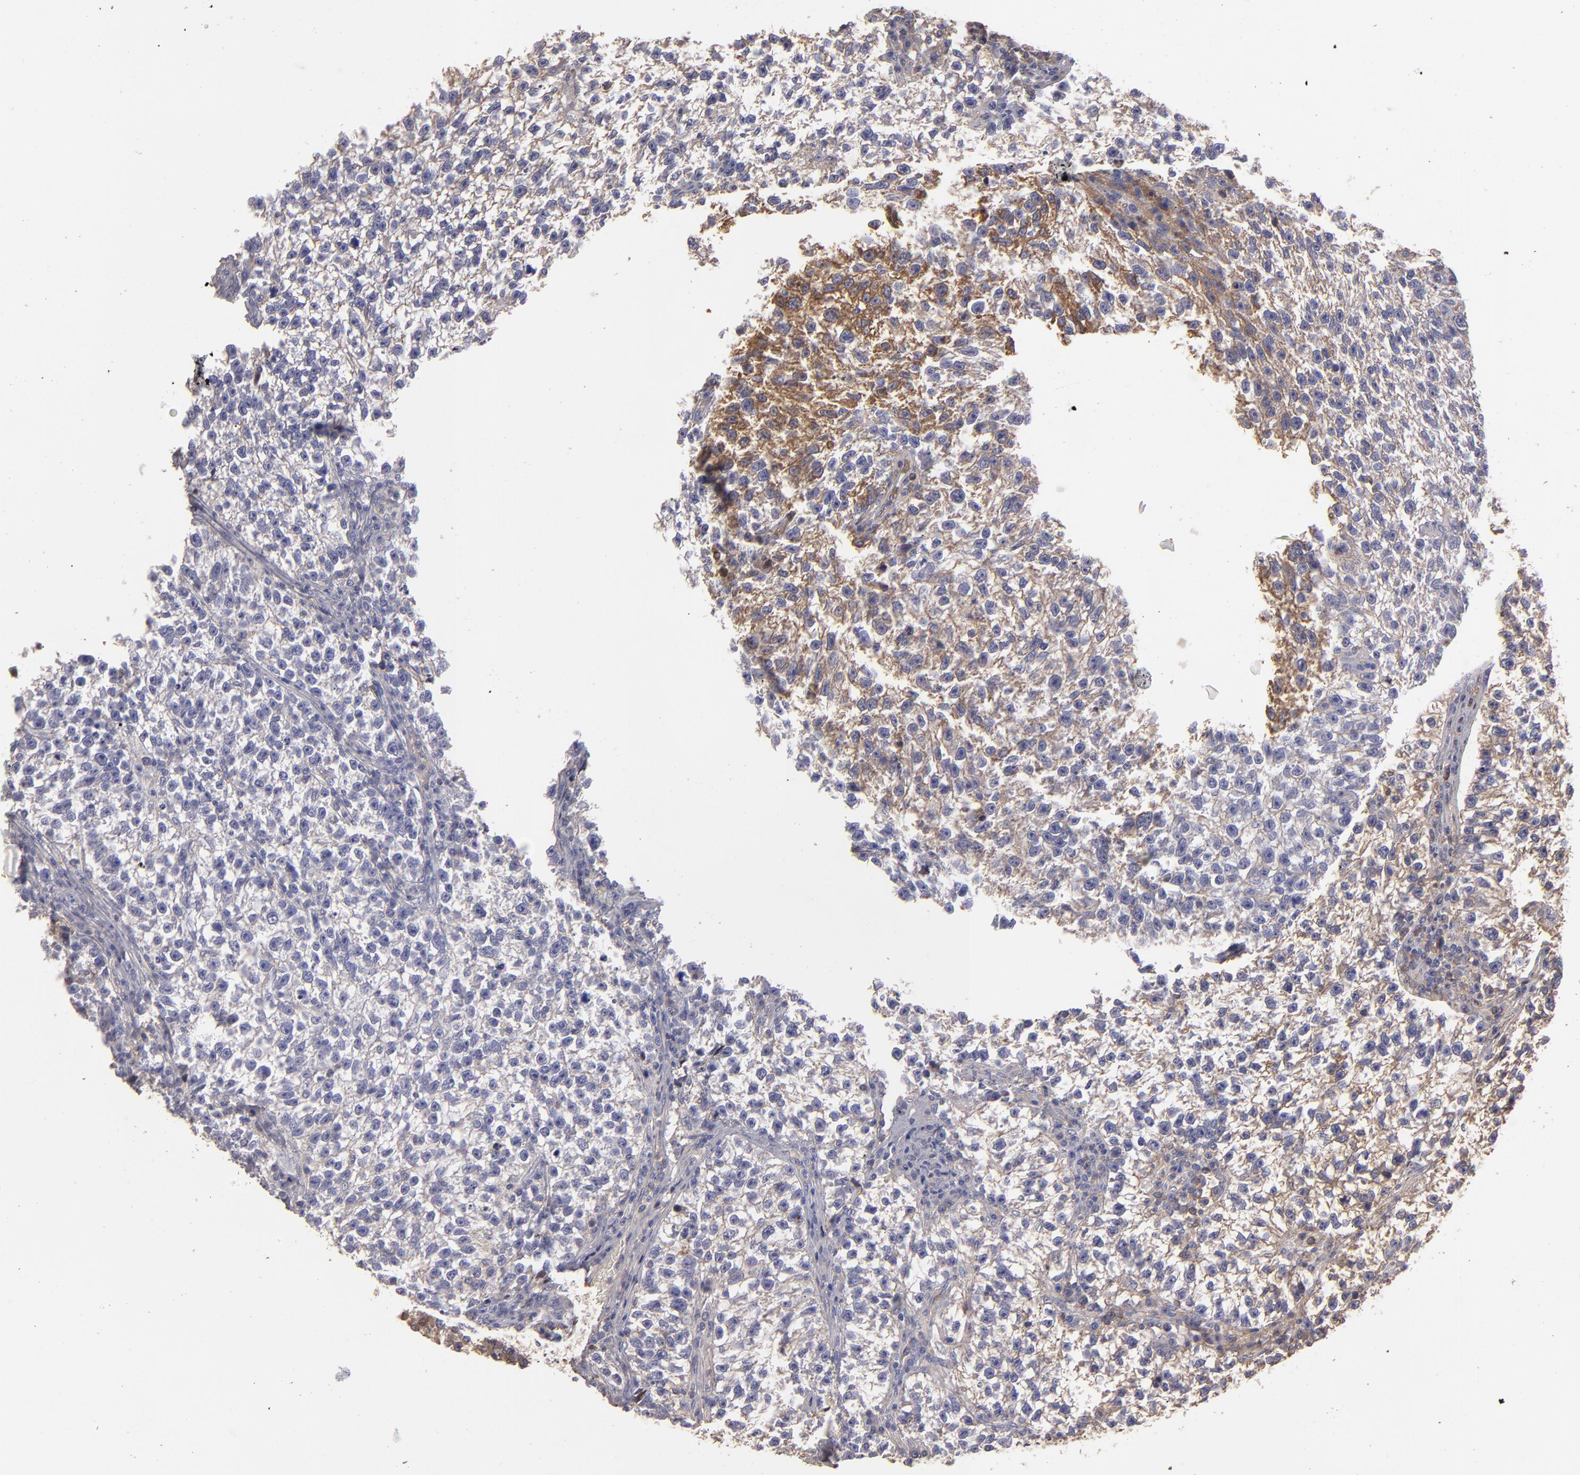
{"staining": {"intensity": "moderate", "quantity": "<25%", "location": "cytoplasmic/membranous"}, "tissue": "testis cancer", "cell_type": "Tumor cells", "image_type": "cancer", "snomed": [{"axis": "morphology", "description": "Seminoma, NOS"}, {"axis": "topography", "description": "Testis"}], "caption": "High-power microscopy captured an immunohistochemistry micrograph of seminoma (testis), revealing moderate cytoplasmic/membranous positivity in about <25% of tumor cells.", "gene": "ABCC4", "patient": {"sex": "male", "age": 38}}